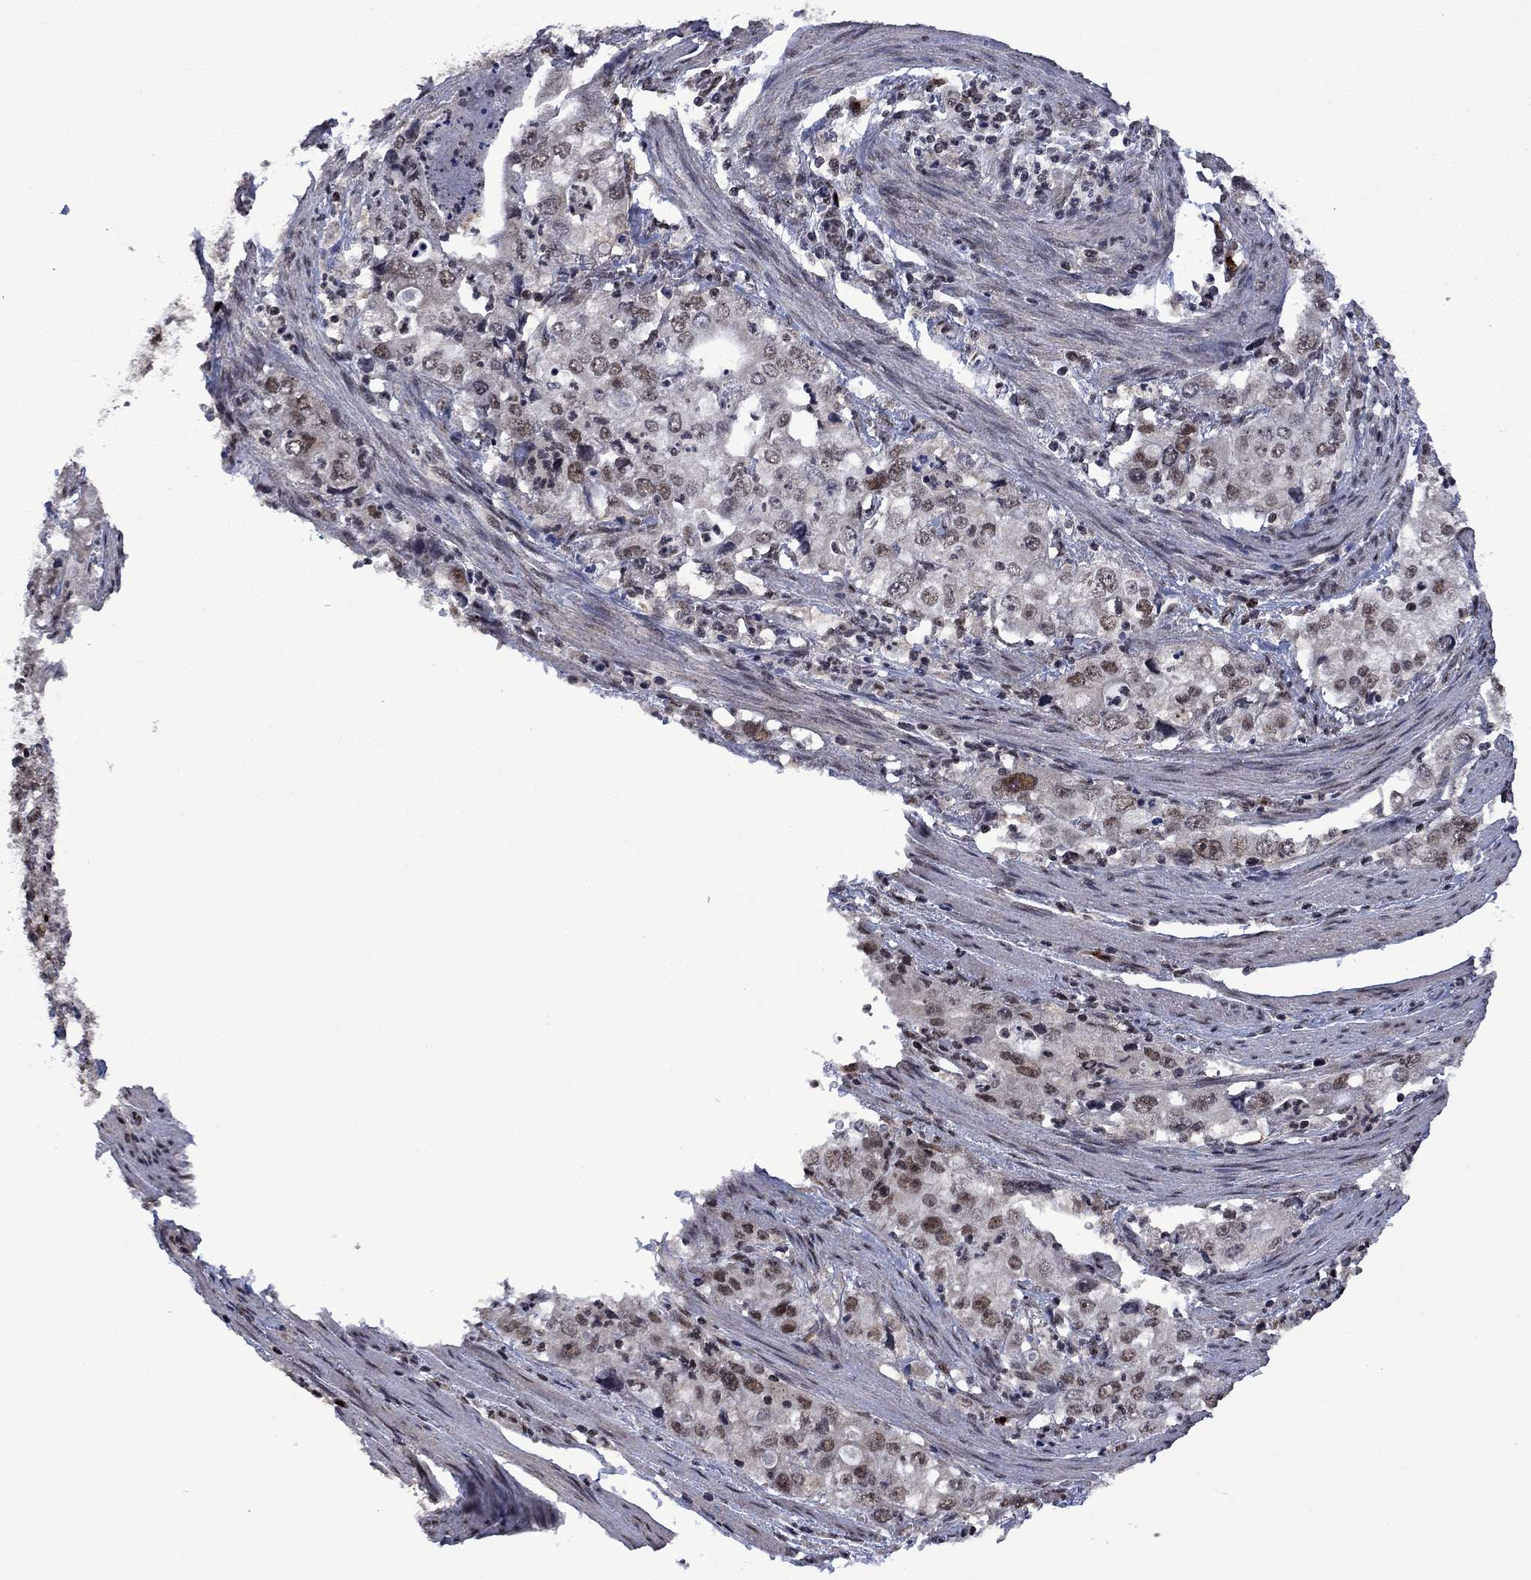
{"staining": {"intensity": "negative", "quantity": "none", "location": "none"}, "tissue": "stomach cancer", "cell_type": "Tumor cells", "image_type": "cancer", "snomed": [{"axis": "morphology", "description": "Adenocarcinoma, NOS"}, {"axis": "topography", "description": "Stomach, upper"}], "caption": "Tumor cells show no significant protein expression in stomach cancer.", "gene": "FBL", "patient": {"sex": "male", "age": 75}}